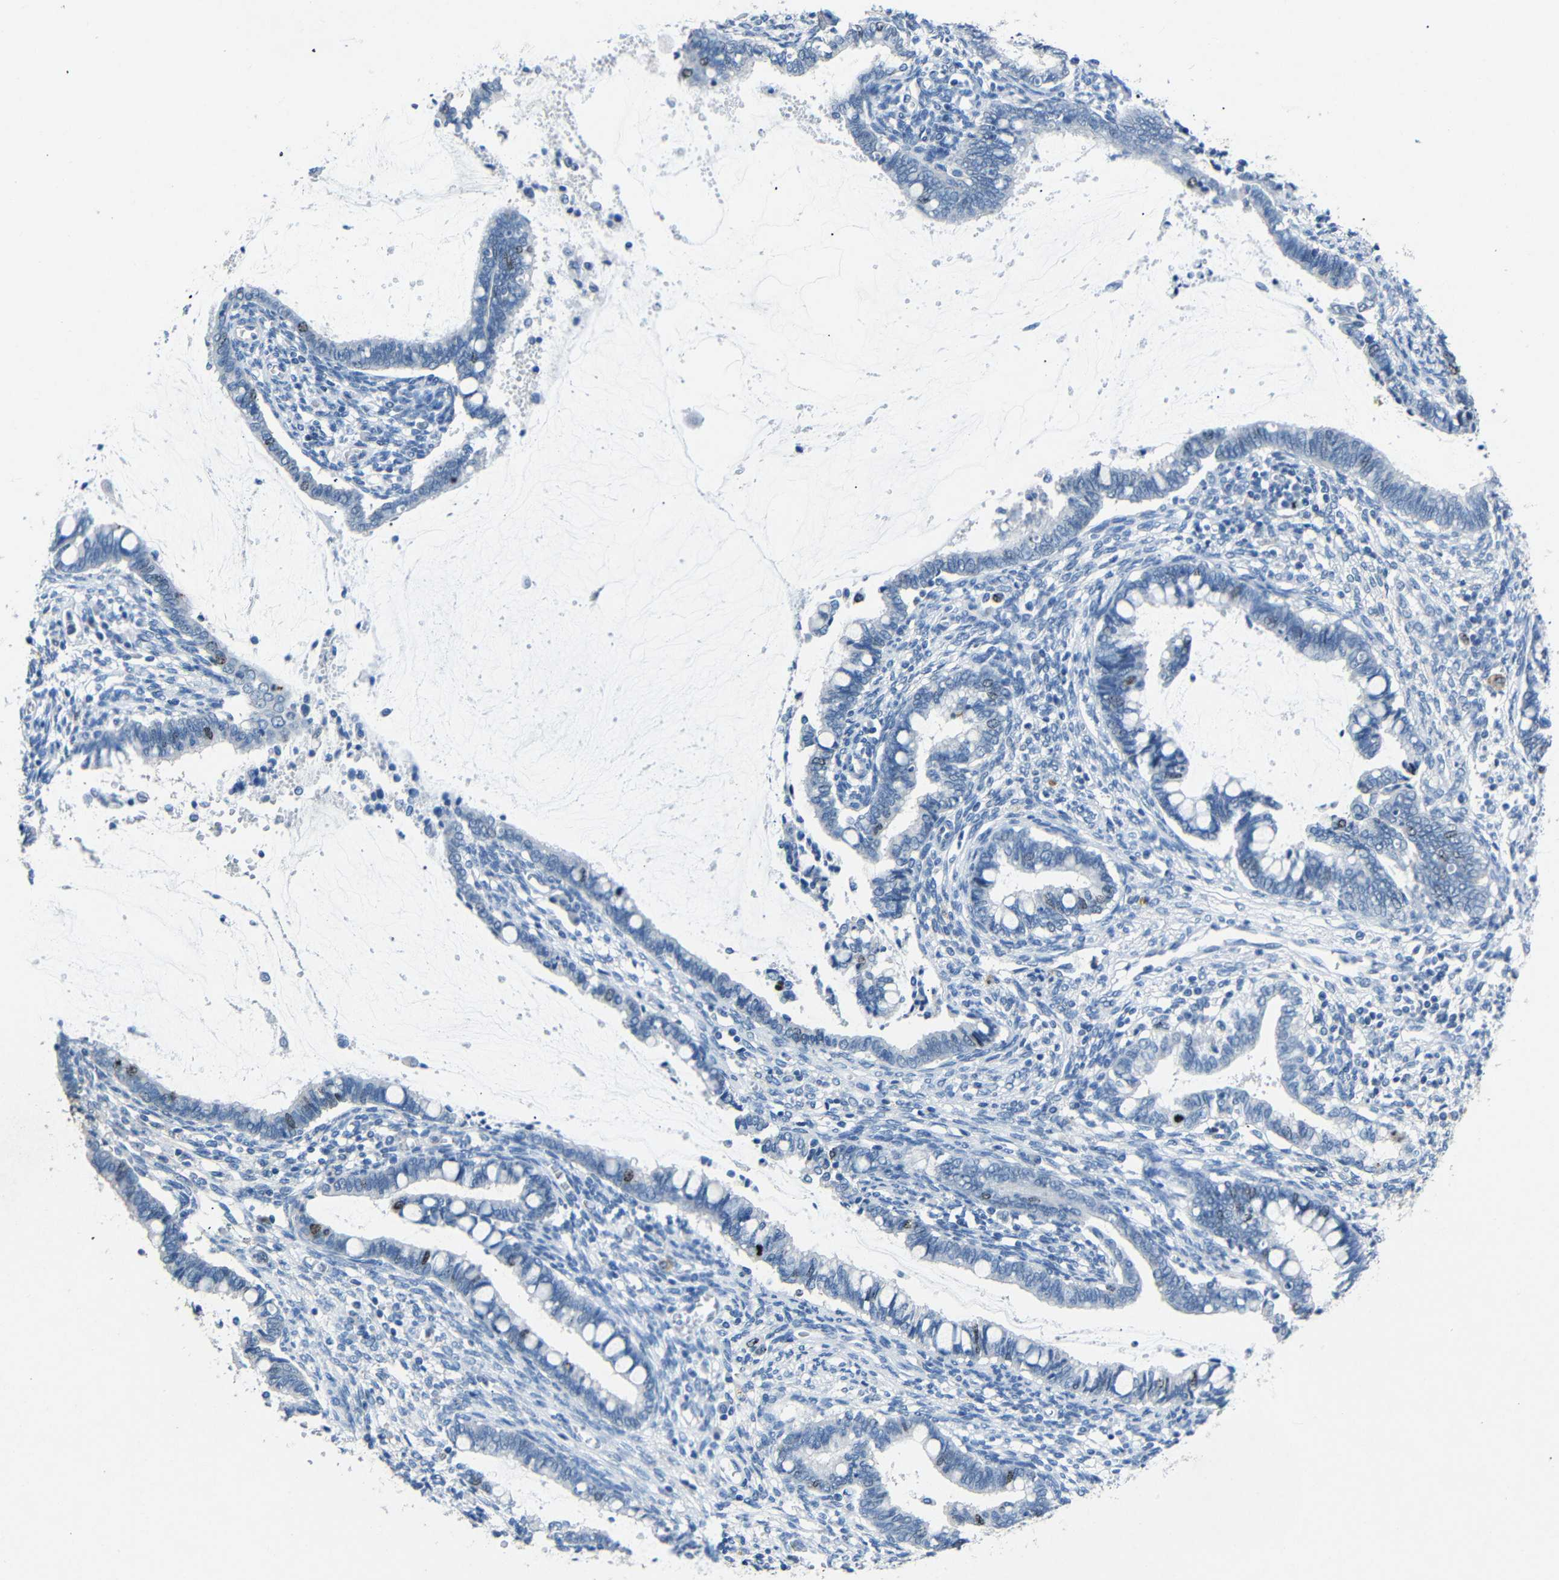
{"staining": {"intensity": "weak", "quantity": "<25%", "location": "nuclear"}, "tissue": "cervical cancer", "cell_type": "Tumor cells", "image_type": "cancer", "snomed": [{"axis": "morphology", "description": "Adenocarcinoma, NOS"}, {"axis": "topography", "description": "Cervix"}], "caption": "Cervical adenocarcinoma stained for a protein using IHC exhibits no expression tumor cells.", "gene": "INCENP", "patient": {"sex": "female", "age": 44}}